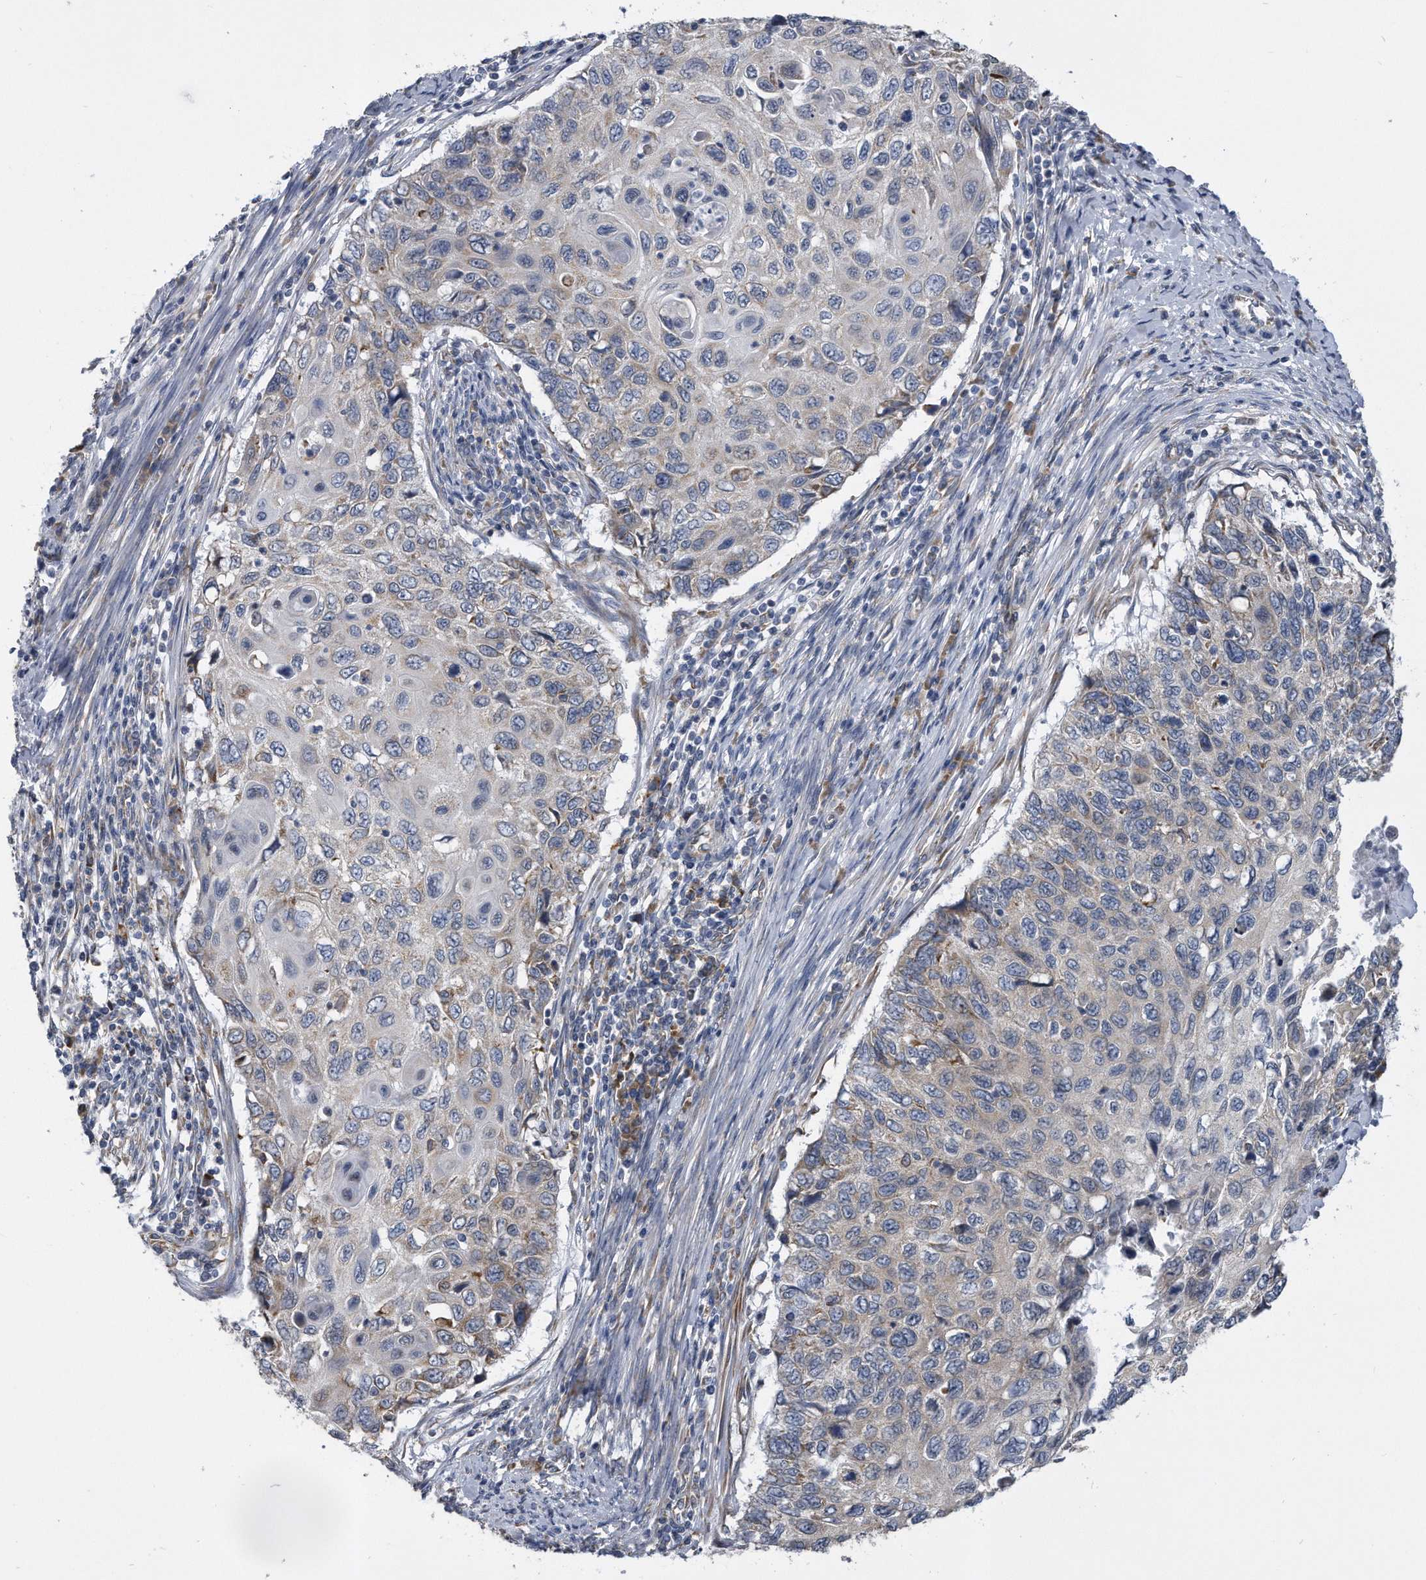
{"staining": {"intensity": "weak", "quantity": "<25%", "location": "cytoplasmic/membranous"}, "tissue": "cervical cancer", "cell_type": "Tumor cells", "image_type": "cancer", "snomed": [{"axis": "morphology", "description": "Squamous cell carcinoma, NOS"}, {"axis": "topography", "description": "Cervix"}], "caption": "High magnification brightfield microscopy of cervical cancer stained with DAB (3,3'-diaminobenzidine) (brown) and counterstained with hematoxylin (blue): tumor cells show no significant expression. Nuclei are stained in blue.", "gene": "CCDC47", "patient": {"sex": "female", "age": 70}}